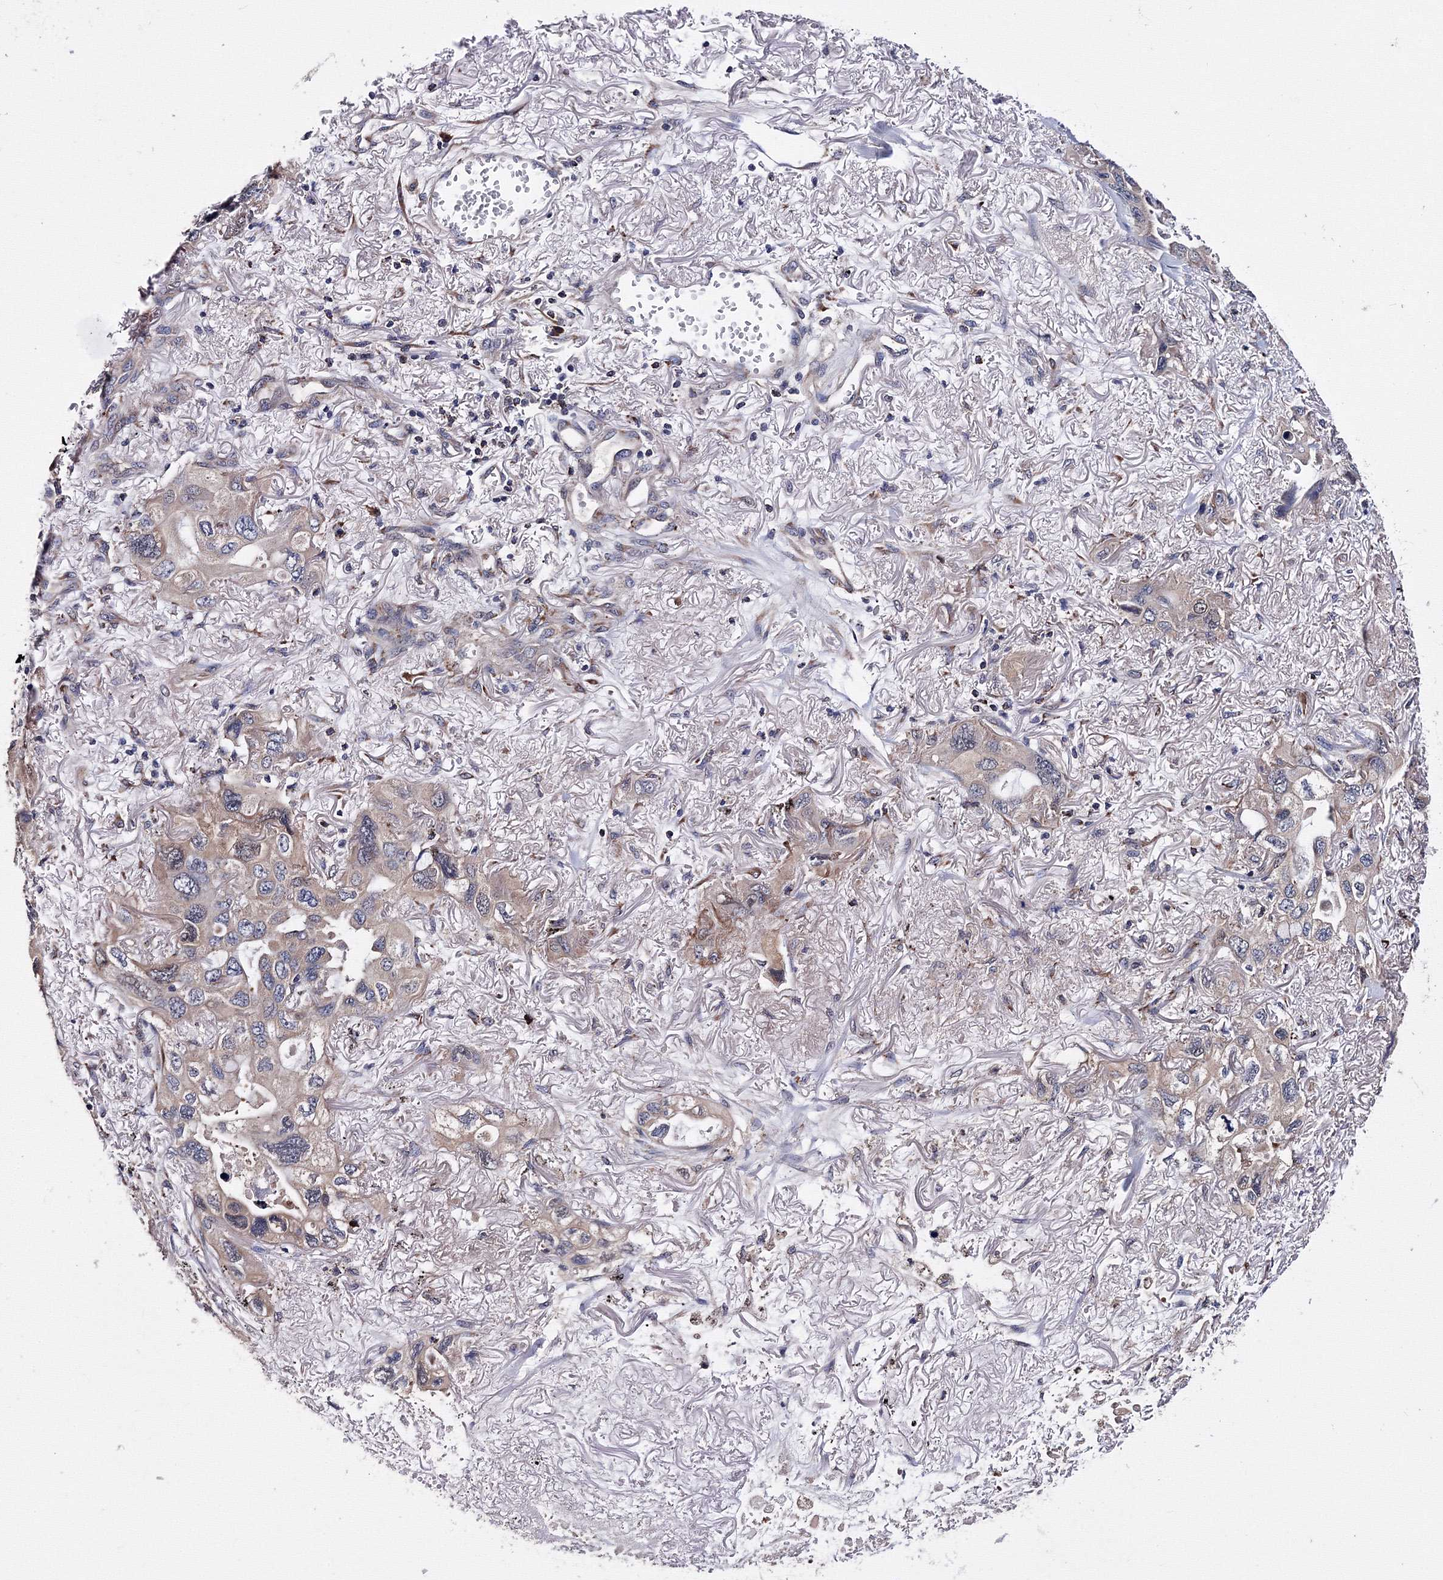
{"staining": {"intensity": "weak", "quantity": ">75%", "location": "cytoplasmic/membranous"}, "tissue": "lung cancer", "cell_type": "Tumor cells", "image_type": "cancer", "snomed": [{"axis": "morphology", "description": "Squamous cell carcinoma, NOS"}, {"axis": "topography", "description": "Lung"}], "caption": "Lung cancer (squamous cell carcinoma) tissue reveals weak cytoplasmic/membranous expression in approximately >75% of tumor cells, visualized by immunohistochemistry.", "gene": "PHYKPL", "patient": {"sex": "female", "age": 73}}